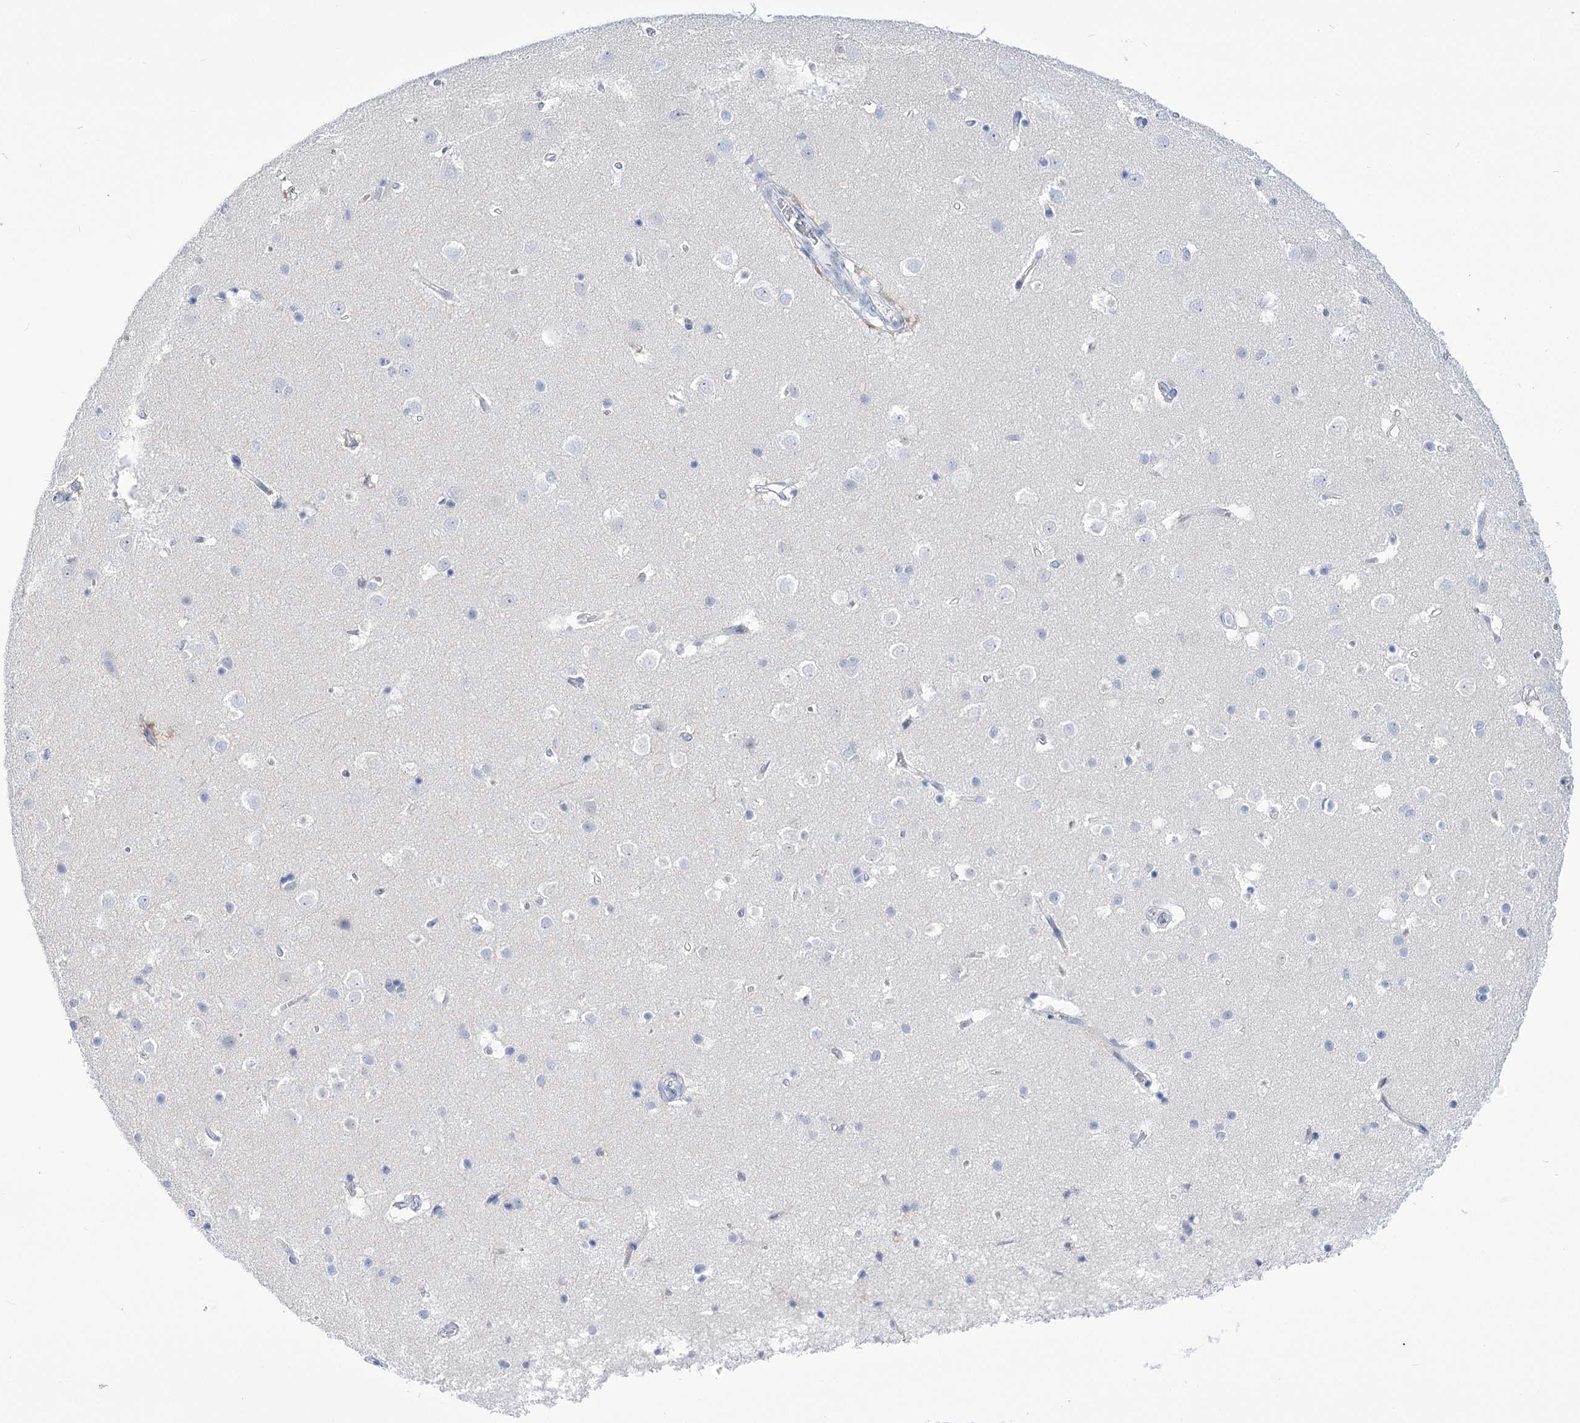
{"staining": {"intensity": "negative", "quantity": "none", "location": "none"}, "tissue": "cerebral cortex", "cell_type": "Endothelial cells", "image_type": "normal", "snomed": [{"axis": "morphology", "description": "Normal tissue, NOS"}, {"axis": "topography", "description": "Cerebral cortex"}], "caption": "Endothelial cells are negative for protein expression in unremarkable human cerebral cortex. (DAB (3,3'-diaminobenzidine) immunohistochemistry visualized using brightfield microscopy, high magnification).", "gene": "UBA6", "patient": {"sex": "male", "age": 54}}